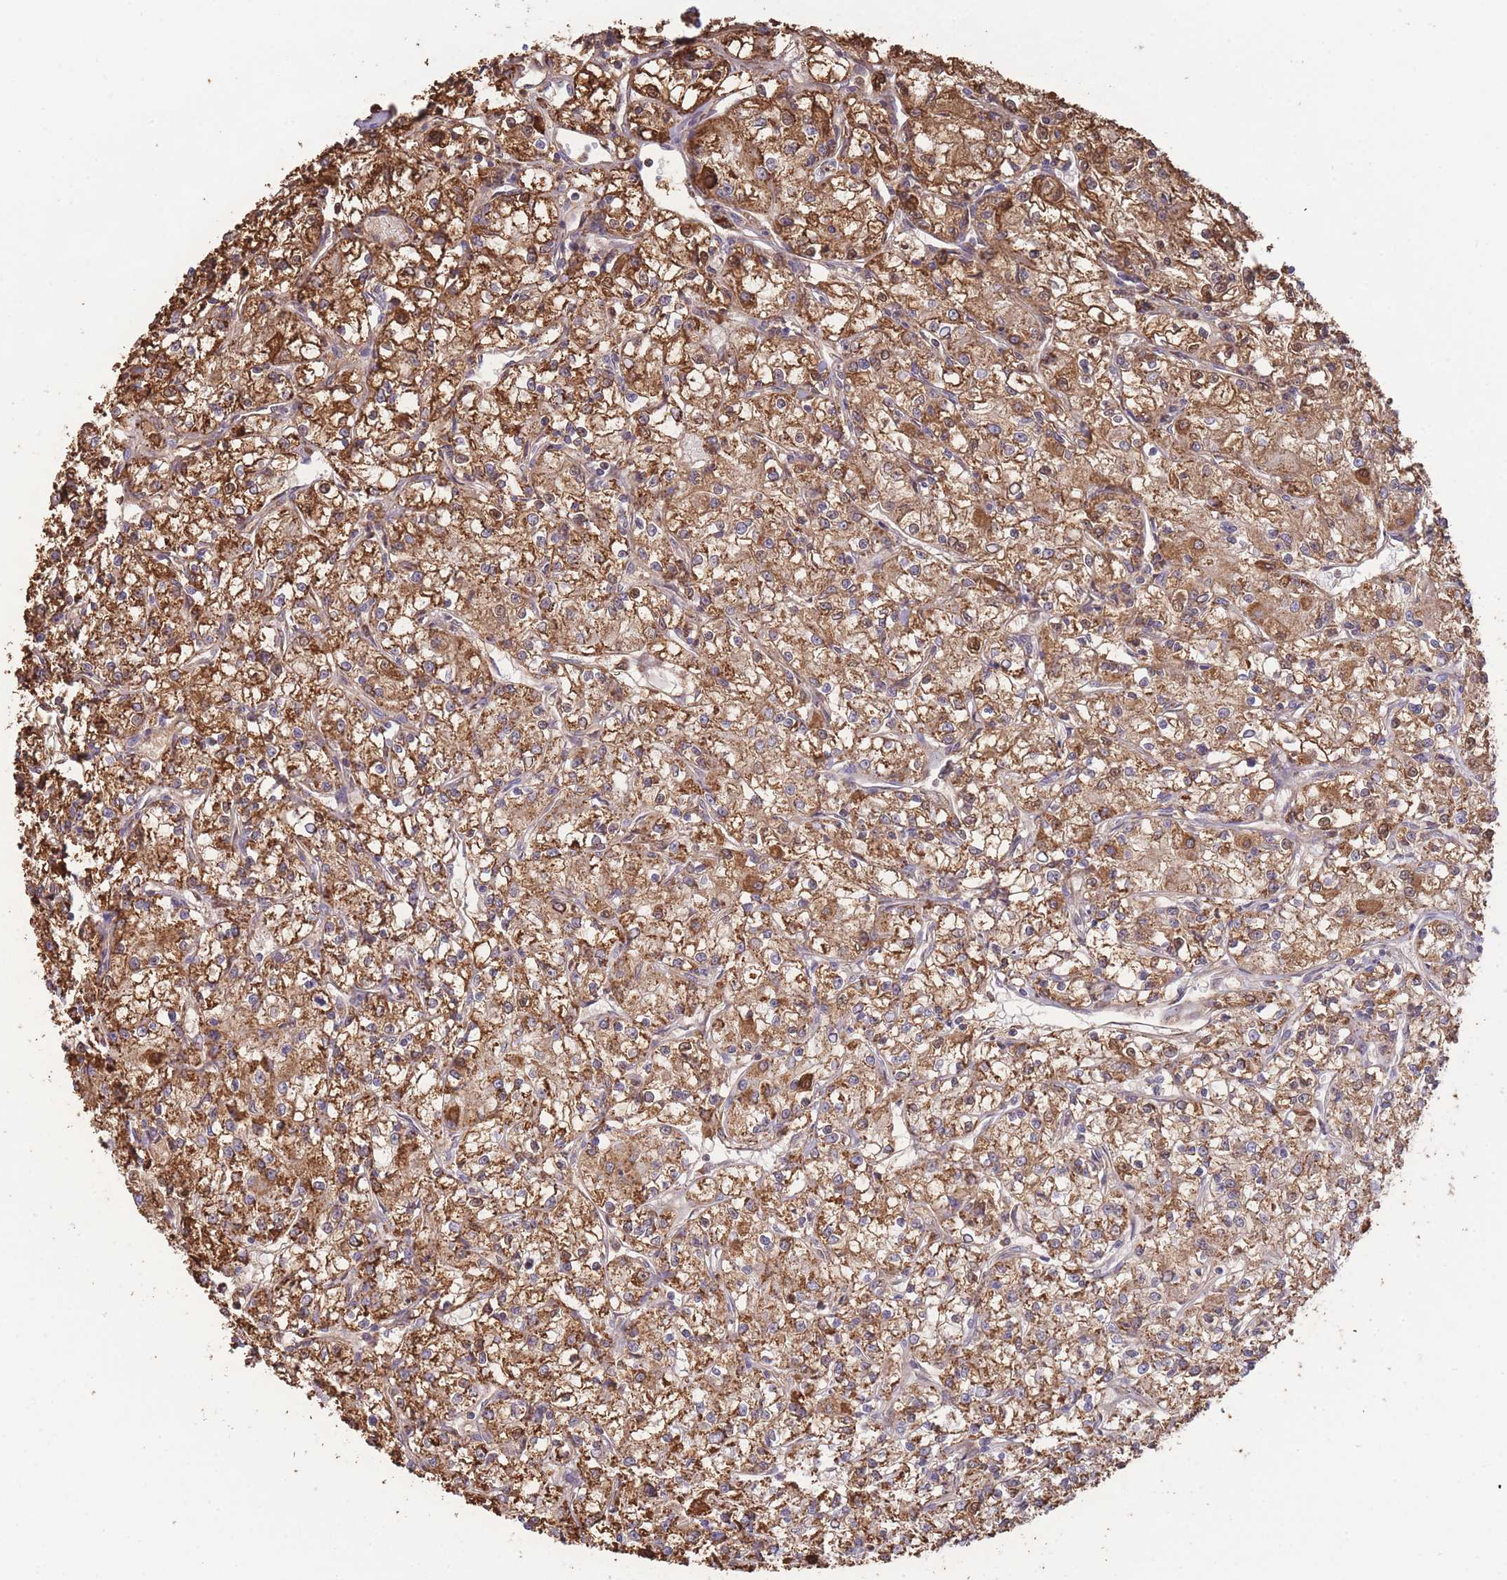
{"staining": {"intensity": "moderate", "quantity": ">75%", "location": "cytoplasmic/membranous"}, "tissue": "renal cancer", "cell_type": "Tumor cells", "image_type": "cancer", "snomed": [{"axis": "morphology", "description": "Adenocarcinoma, NOS"}, {"axis": "topography", "description": "Kidney"}], "caption": "Protein expression analysis of human adenocarcinoma (renal) reveals moderate cytoplasmic/membranous positivity in approximately >75% of tumor cells.", "gene": "MRPL17", "patient": {"sex": "female", "age": 59}}